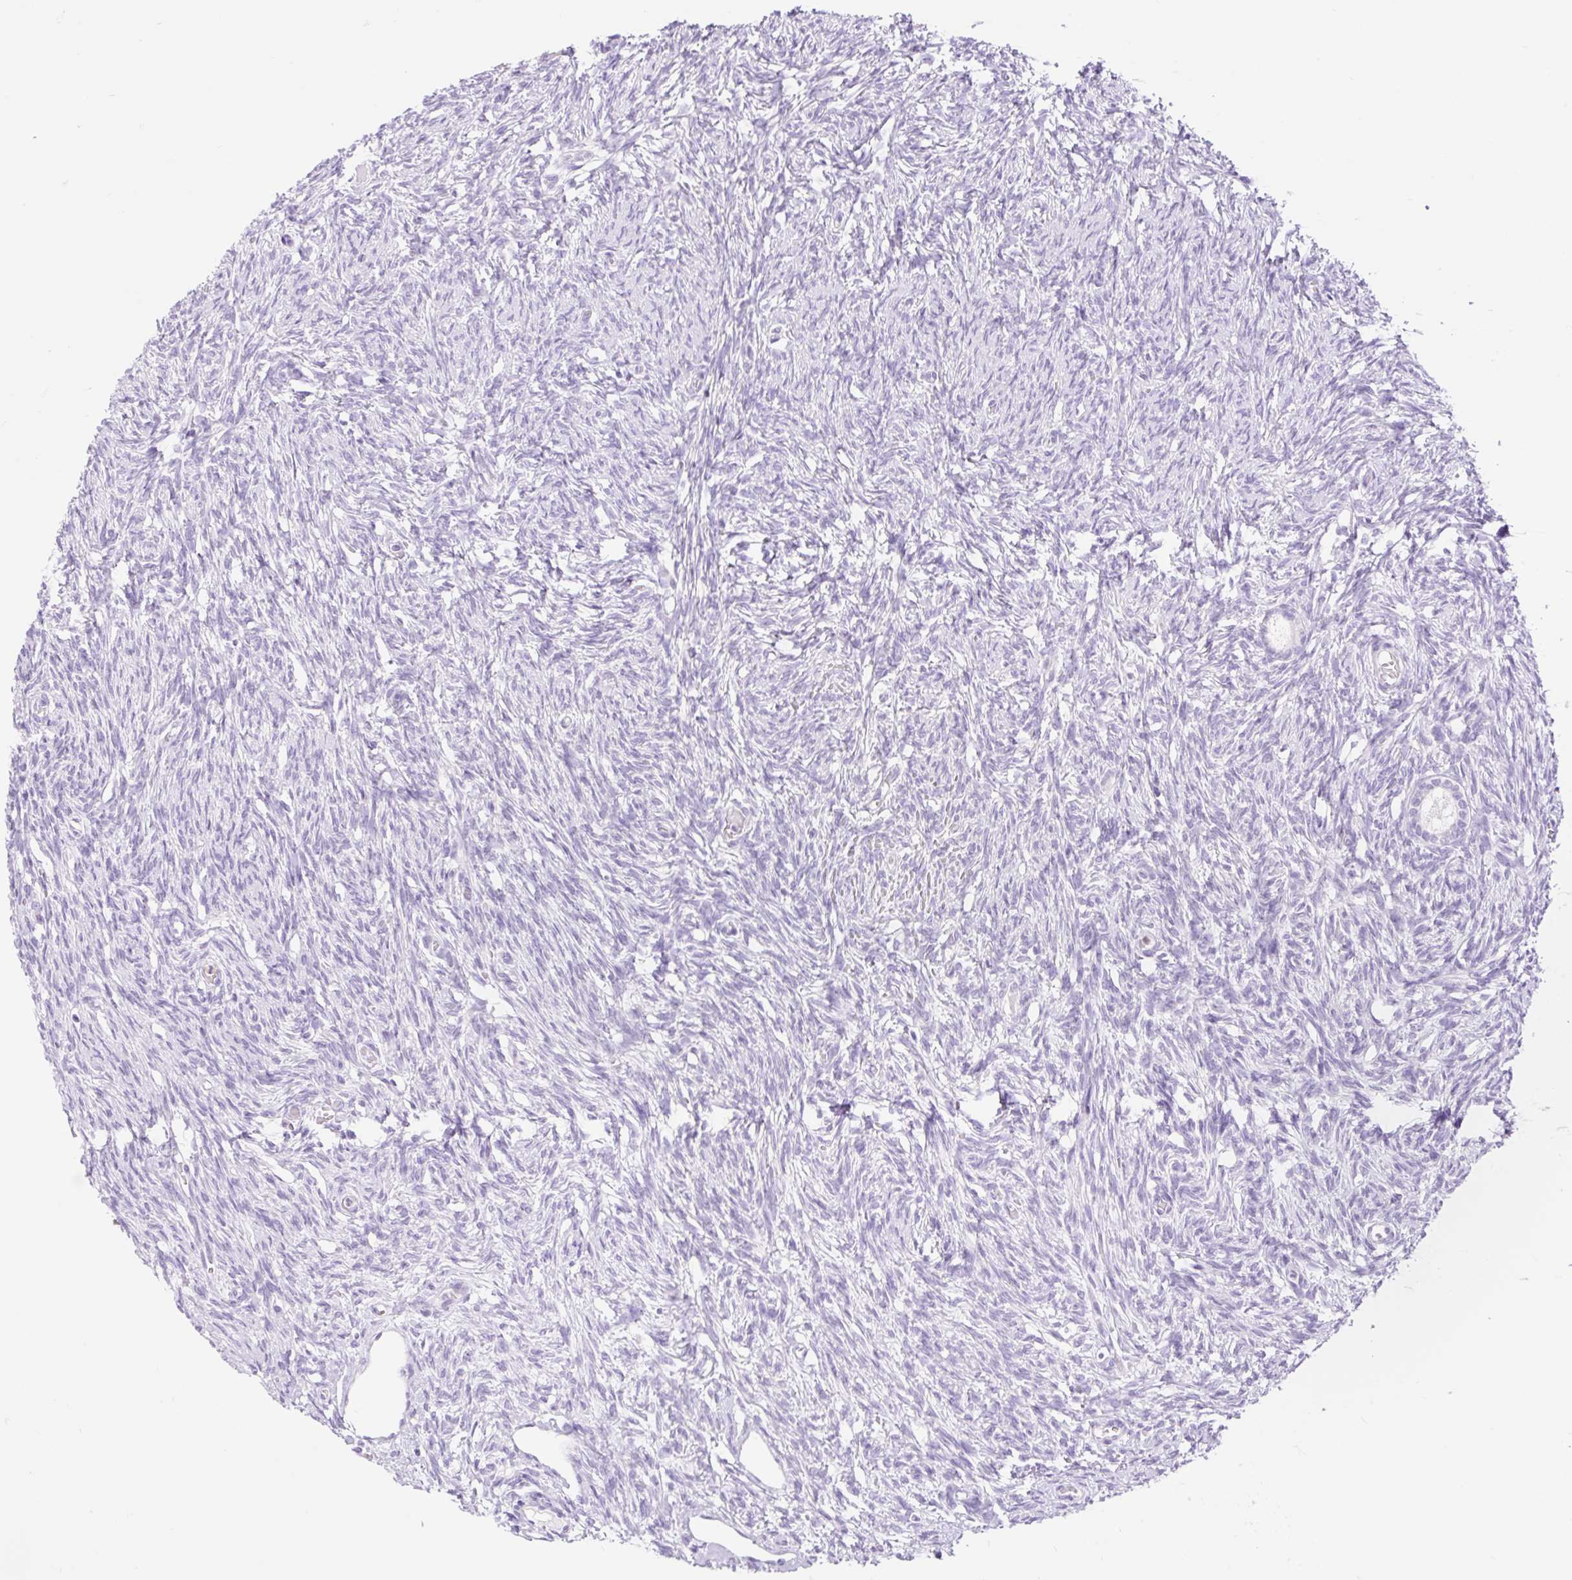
{"staining": {"intensity": "negative", "quantity": "none", "location": "none"}, "tissue": "ovary", "cell_type": "Follicle cells", "image_type": "normal", "snomed": [{"axis": "morphology", "description": "Normal tissue, NOS"}, {"axis": "topography", "description": "Ovary"}], "caption": "Protein analysis of benign ovary displays no significant expression in follicle cells. (Brightfield microscopy of DAB immunohistochemistry (IHC) at high magnification).", "gene": "SLC25A40", "patient": {"sex": "female", "age": 33}}